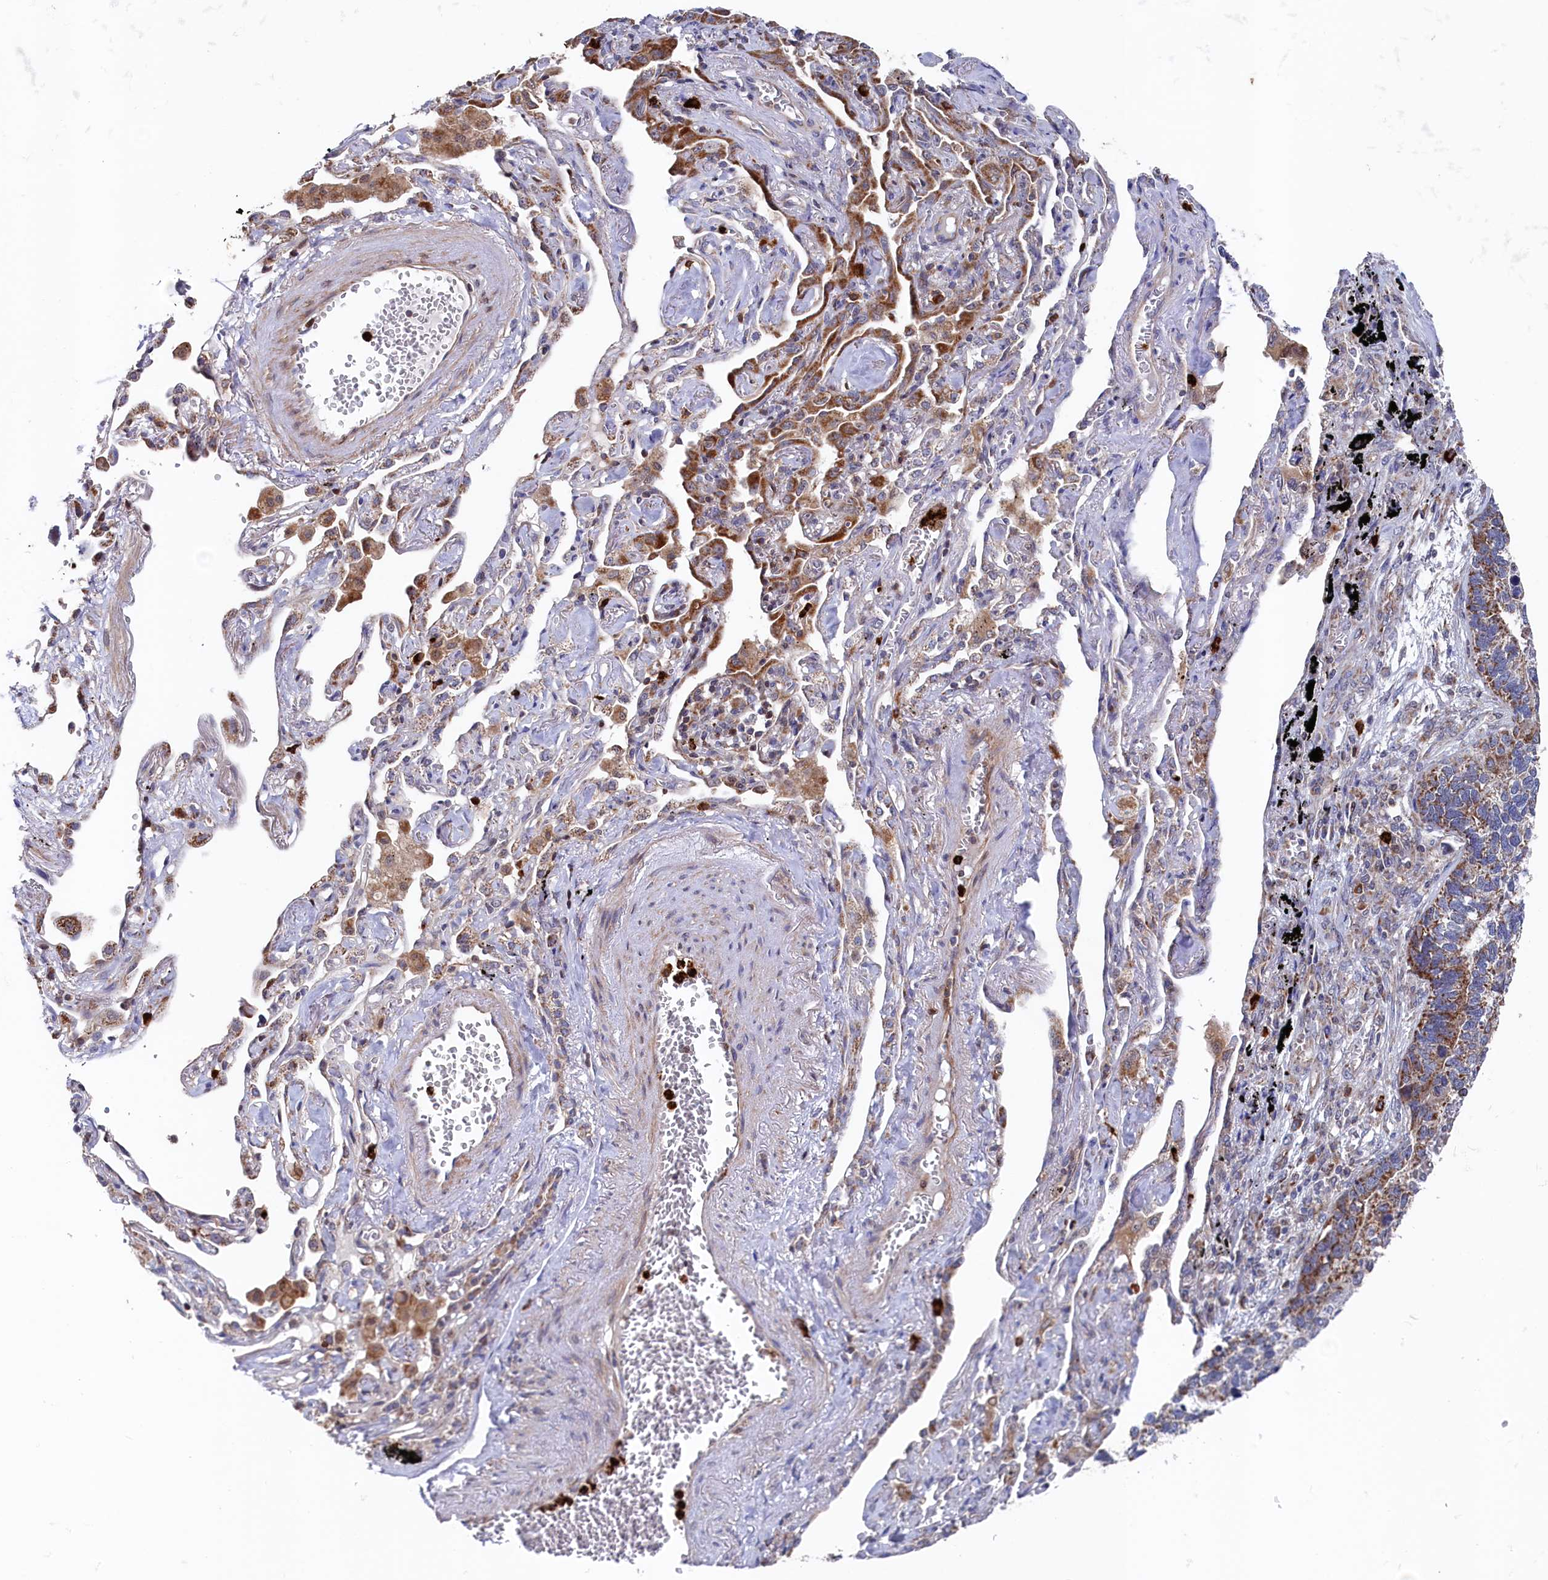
{"staining": {"intensity": "moderate", "quantity": ">75%", "location": "cytoplasmic/membranous"}, "tissue": "lung cancer", "cell_type": "Tumor cells", "image_type": "cancer", "snomed": [{"axis": "morphology", "description": "Adenocarcinoma, NOS"}, {"axis": "topography", "description": "Lung"}], "caption": "Adenocarcinoma (lung) stained with IHC exhibits moderate cytoplasmic/membranous expression in about >75% of tumor cells.", "gene": "CHCHD1", "patient": {"sex": "male", "age": 67}}